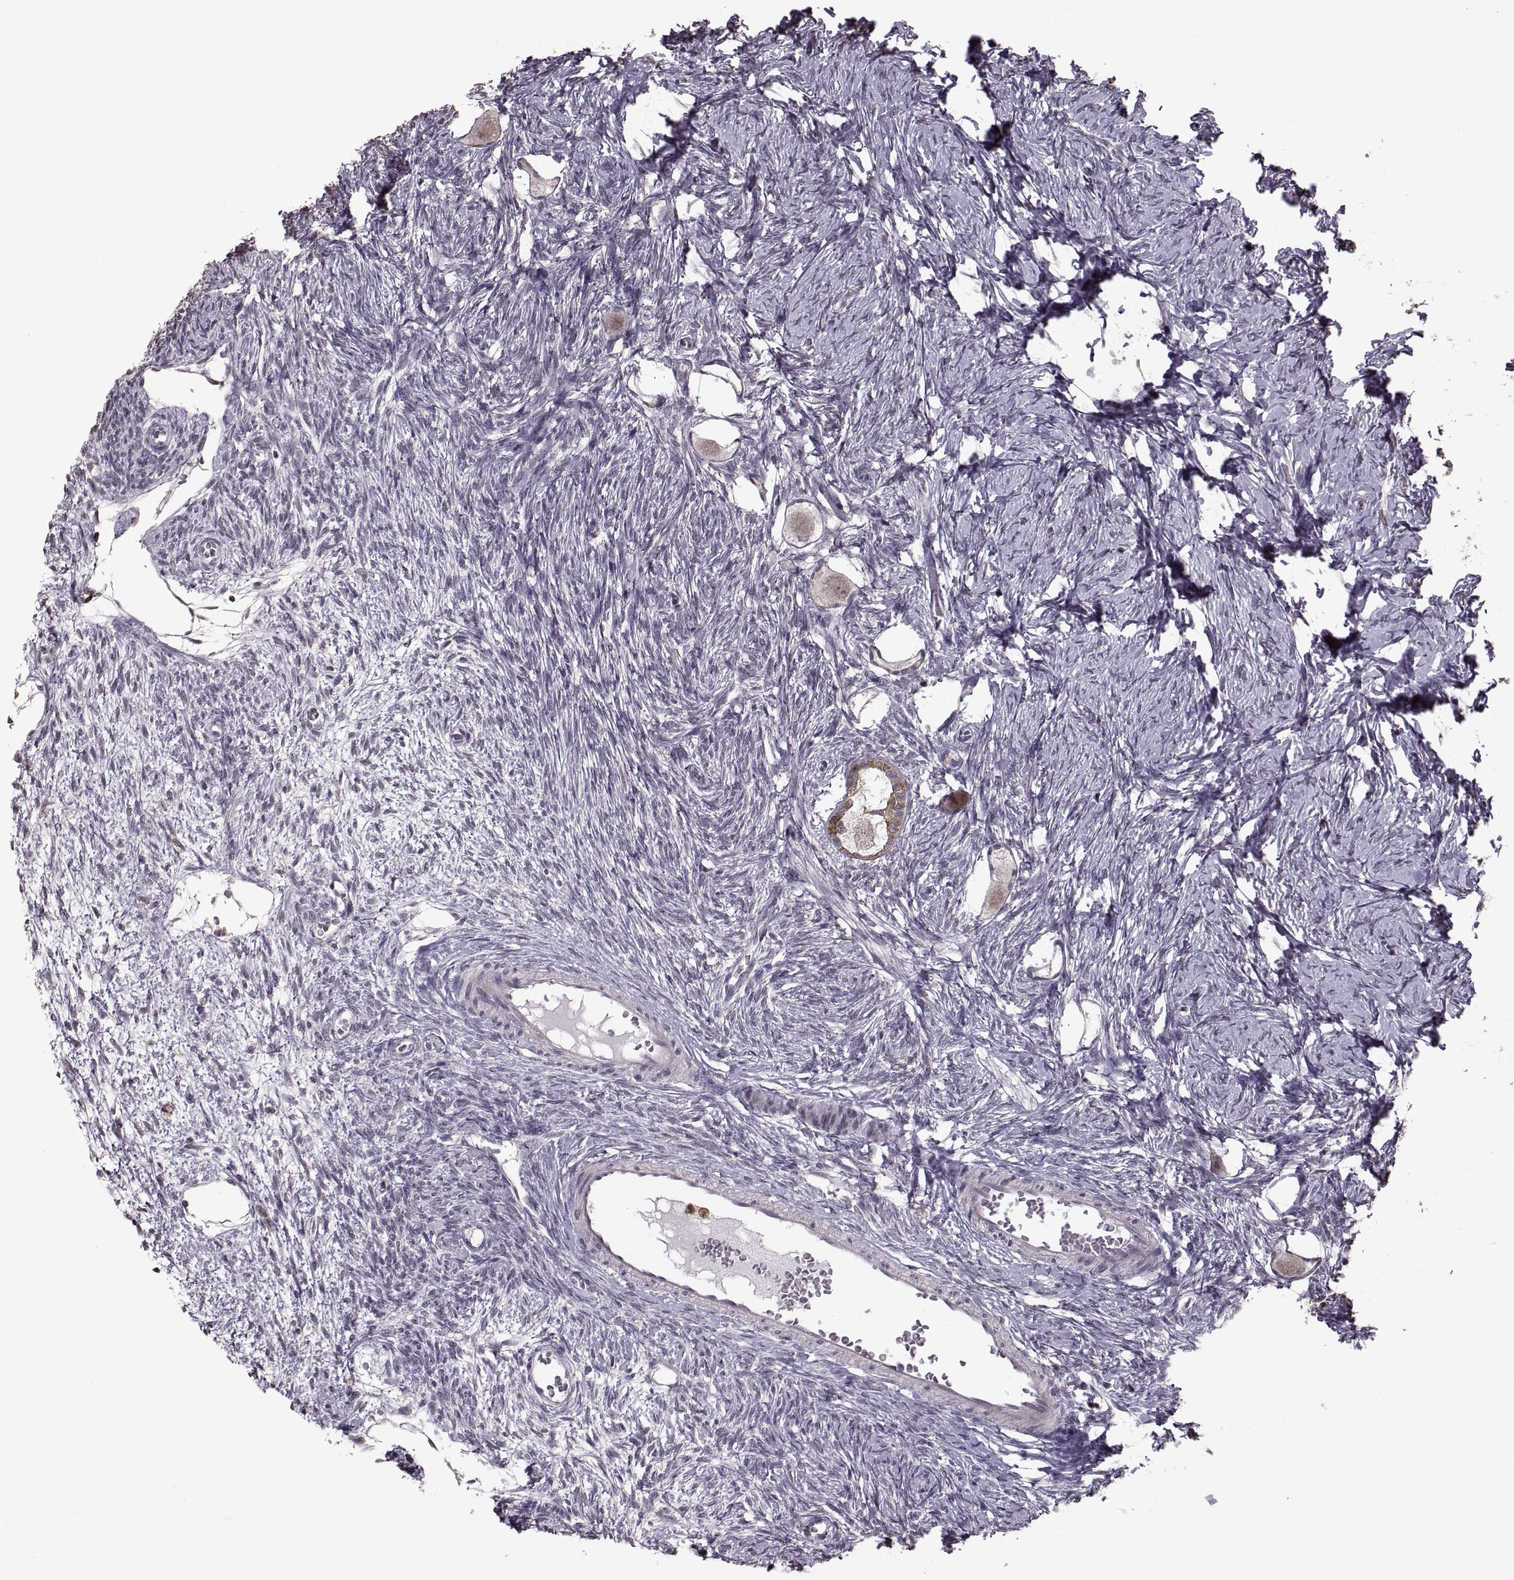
{"staining": {"intensity": "weak", "quantity": "25%-75%", "location": "cytoplasmic/membranous"}, "tissue": "ovary", "cell_type": "Follicle cells", "image_type": "normal", "snomed": [{"axis": "morphology", "description": "Normal tissue, NOS"}, {"axis": "topography", "description": "Ovary"}], "caption": "A brown stain labels weak cytoplasmic/membranous positivity of a protein in follicle cells of unremarkable human ovary. The protein is stained brown, and the nuclei are stained in blue (DAB IHC with brightfield microscopy, high magnification).", "gene": "PALS1", "patient": {"sex": "female", "age": 27}}